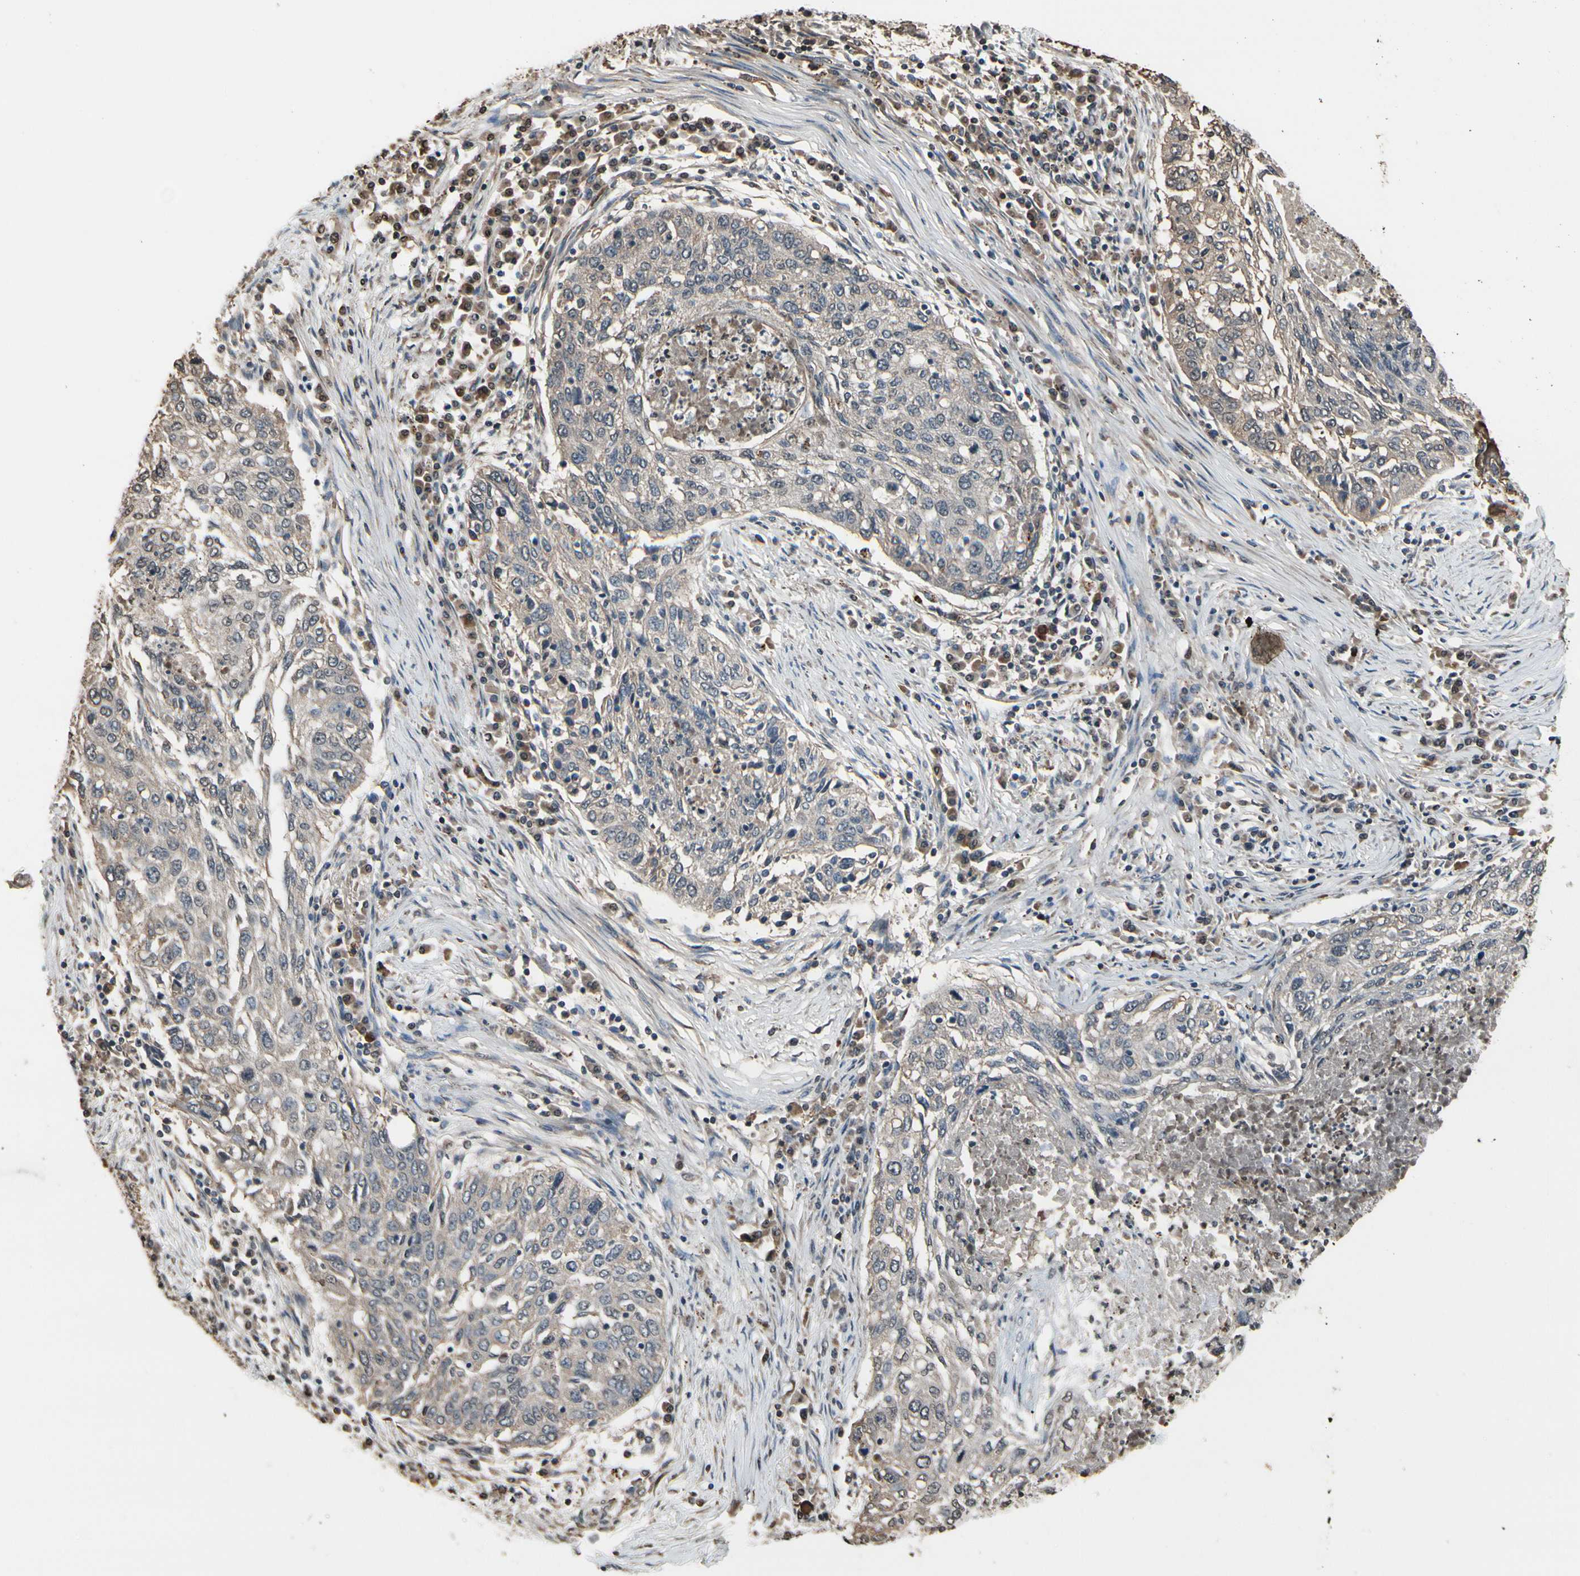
{"staining": {"intensity": "negative", "quantity": "none", "location": "none"}, "tissue": "lung cancer", "cell_type": "Tumor cells", "image_type": "cancer", "snomed": [{"axis": "morphology", "description": "Squamous cell carcinoma, NOS"}, {"axis": "topography", "description": "Lung"}], "caption": "This is an IHC micrograph of lung cancer (squamous cell carcinoma). There is no positivity in tumor cells.", "gene": "HIPK2", "patient": {"sex": "female", "age": 63}}